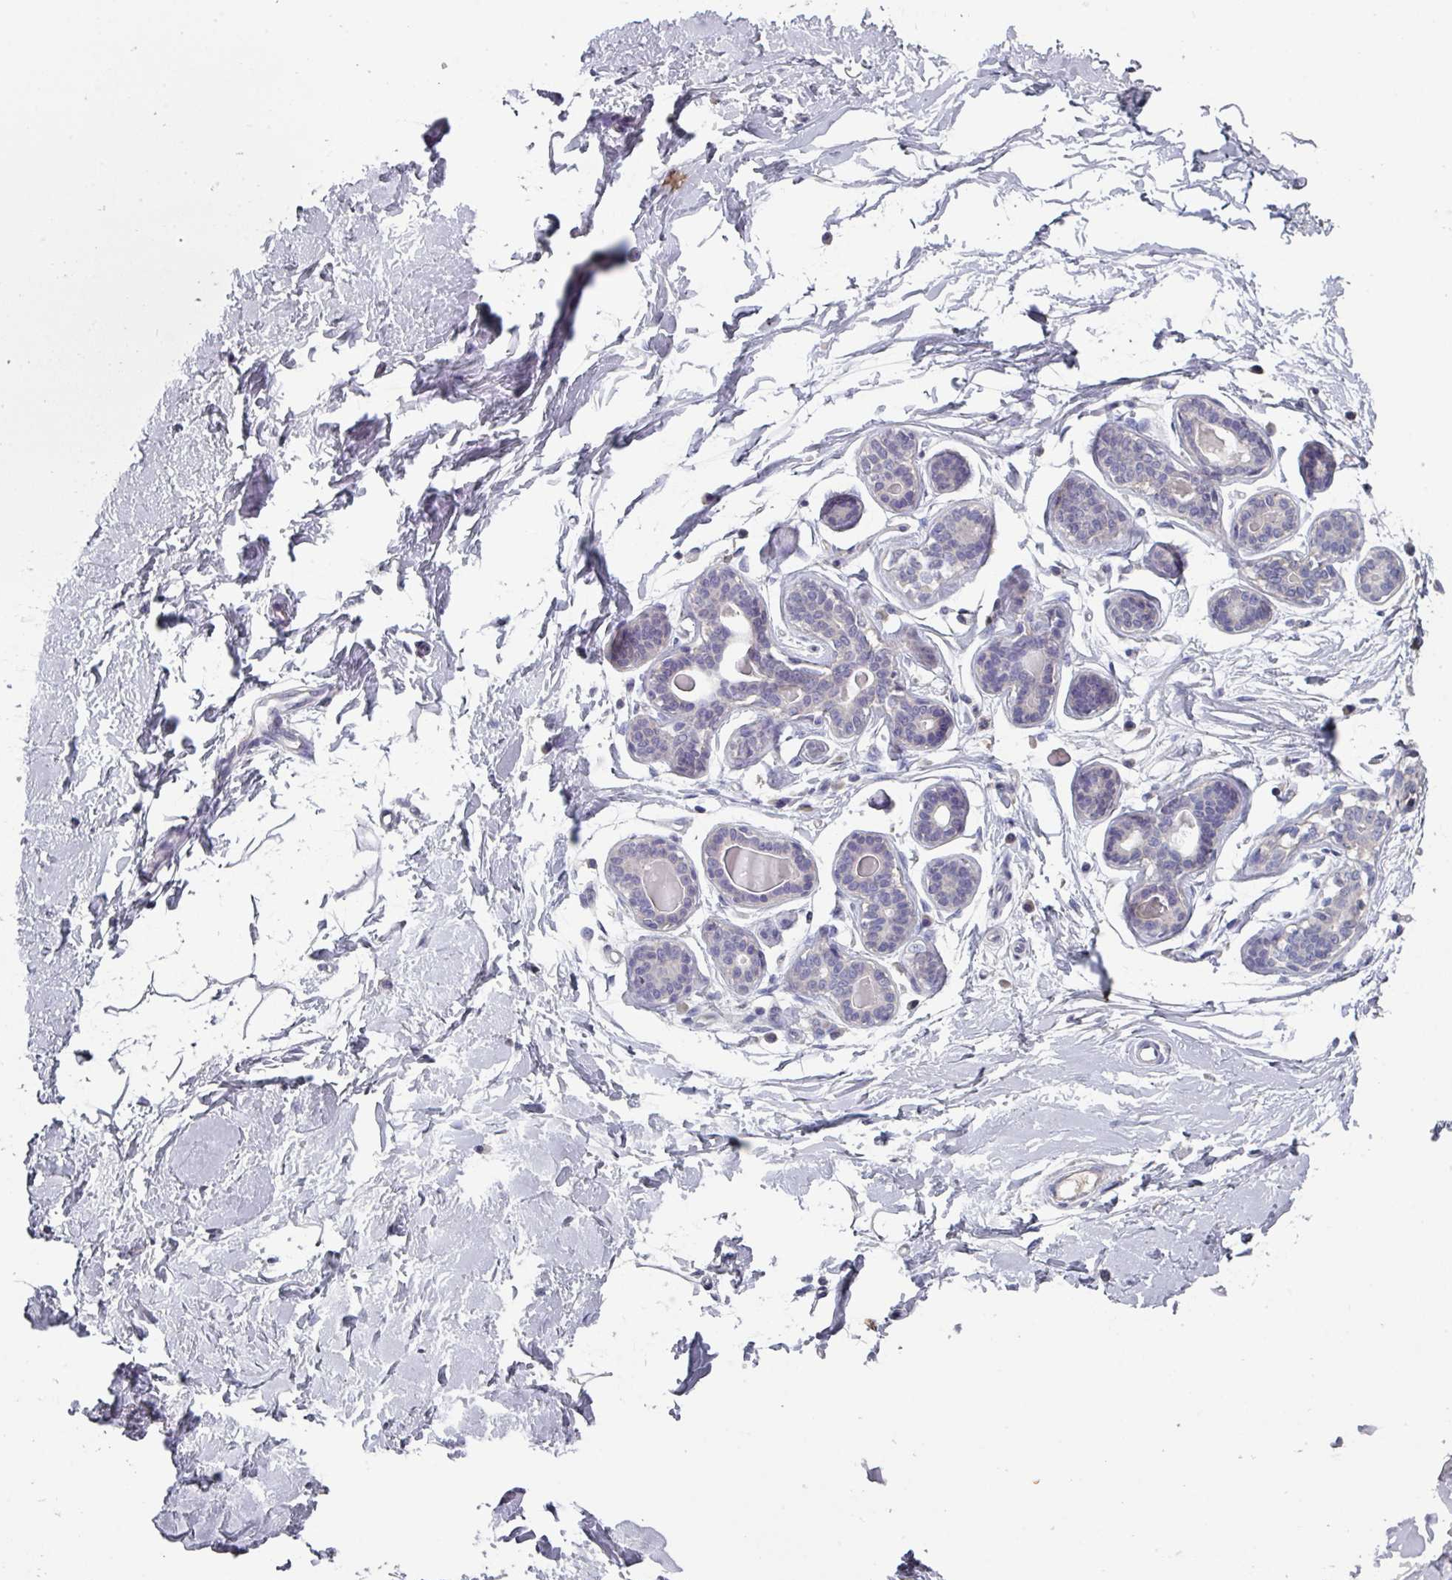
{"staining": {"intensity": "negative", "quantity": "none", "location": "none"}, "tissue": "breast", "cell_type": "Adipocytes", "image_type": "normal", "snomed": [{"axis": "morphology", "description": "Normal tissue, NOS"}, {"axis": "topography", "description": "Breast"}], "caption": "This is an immunohistochemistry (IHC) image of benign human breast. There is no expression in adipocytes.", "gene": "PRAMEF7", "patient": {"sex": "female", "age": 23}}